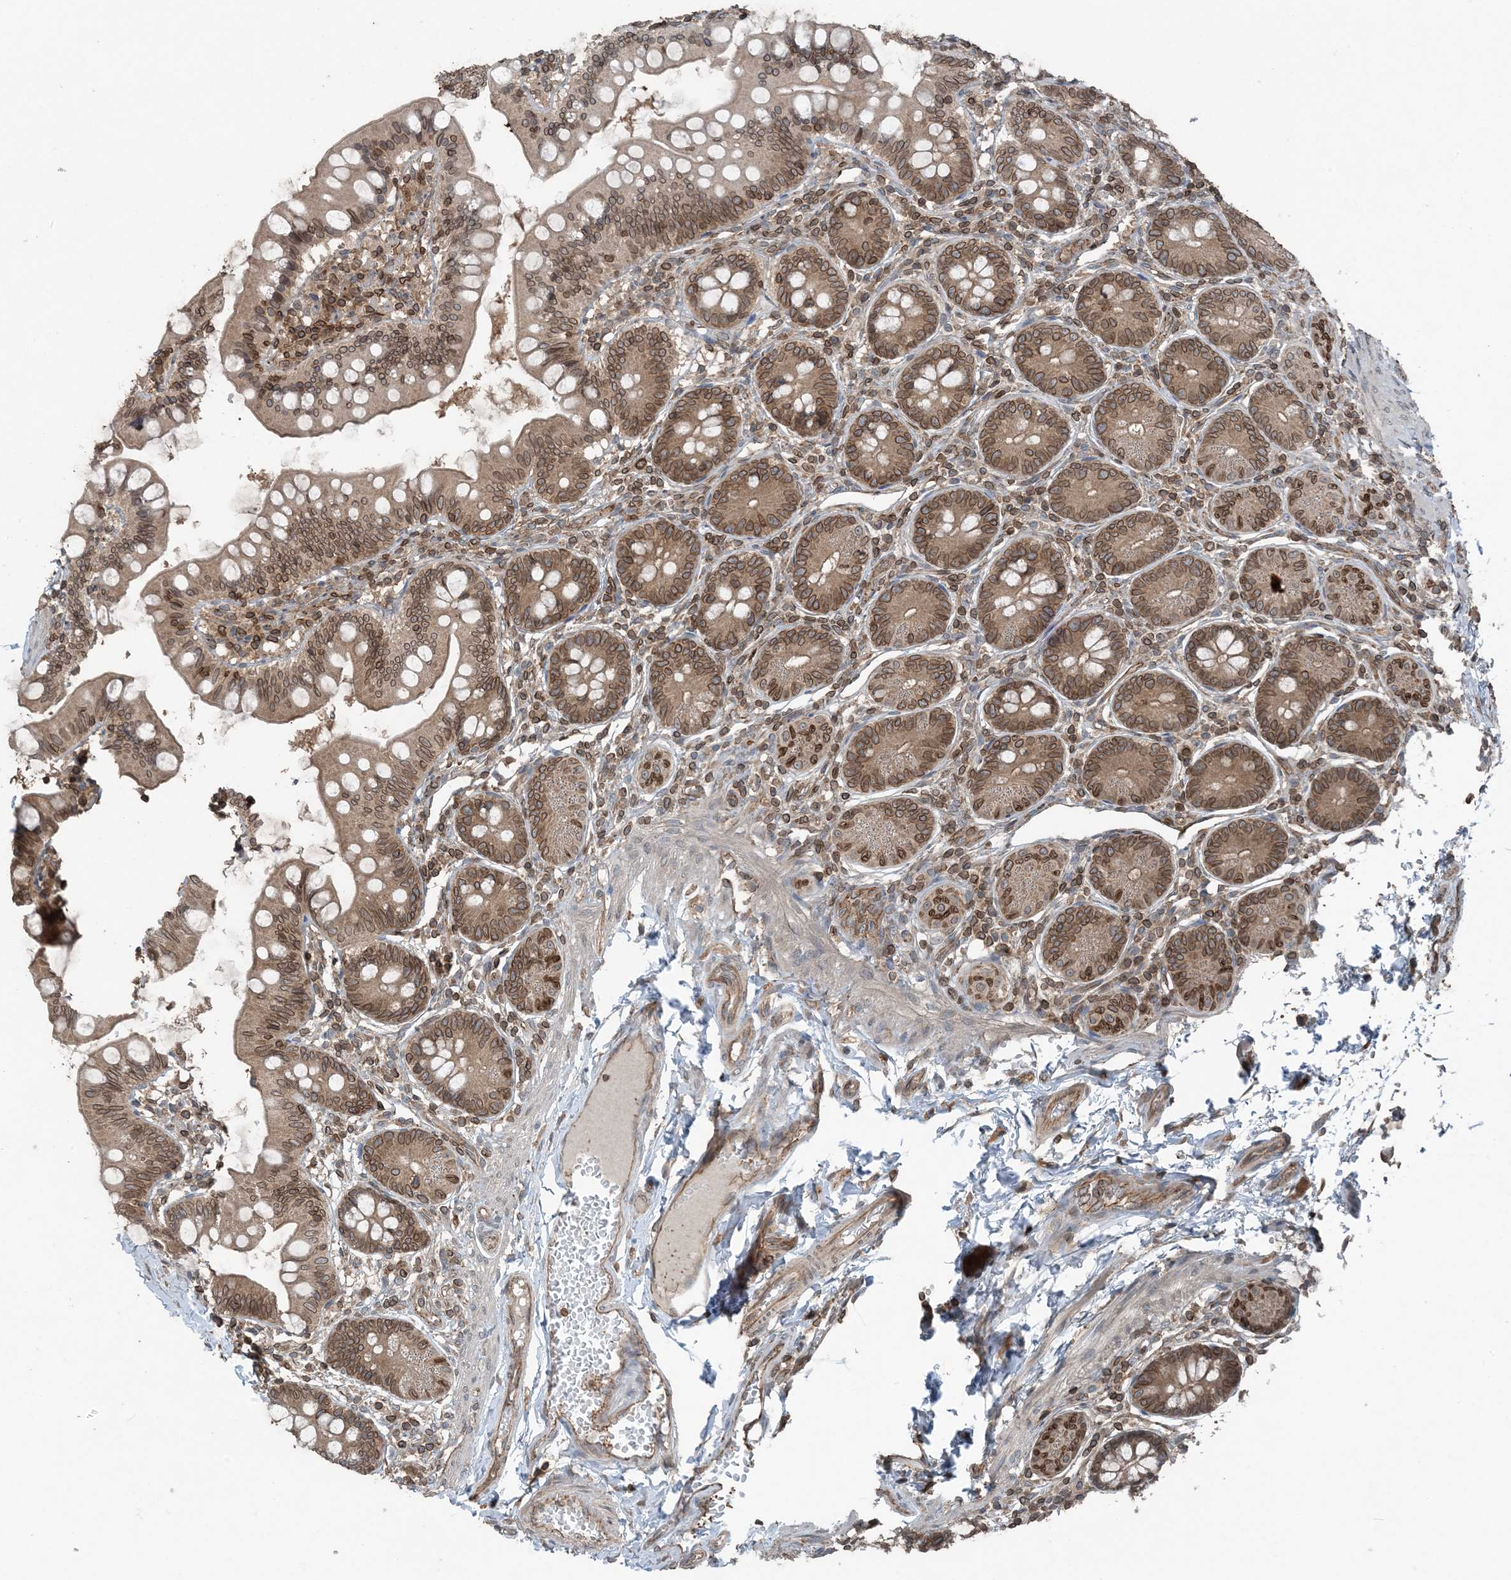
{"staining": {"intensity": "moderate", "quantity": ">75%", "location": "cytoplasmic/membranous,nuclear"}, "tissue": "small intestine", "cell_type": "Glandular cells", "image_type": "normal", "snomed": [{"axis": "morphology", "description": "Normal tissue, NOS"}, {"axis": "topography", "description": "Small intestine"}], "caption": "Immunohistochemical staining of unremarkable small intestine demonstrates >75% levels of moderate cytoplasmic/membranous,nuclear protein positivity in about >75% of glandular cells. Immunohistochemistry stains the protein in brown and the nuclei are stained blue.", "gene": "ZFAND2B", "patient": {"sex": "male", "age": 7}}